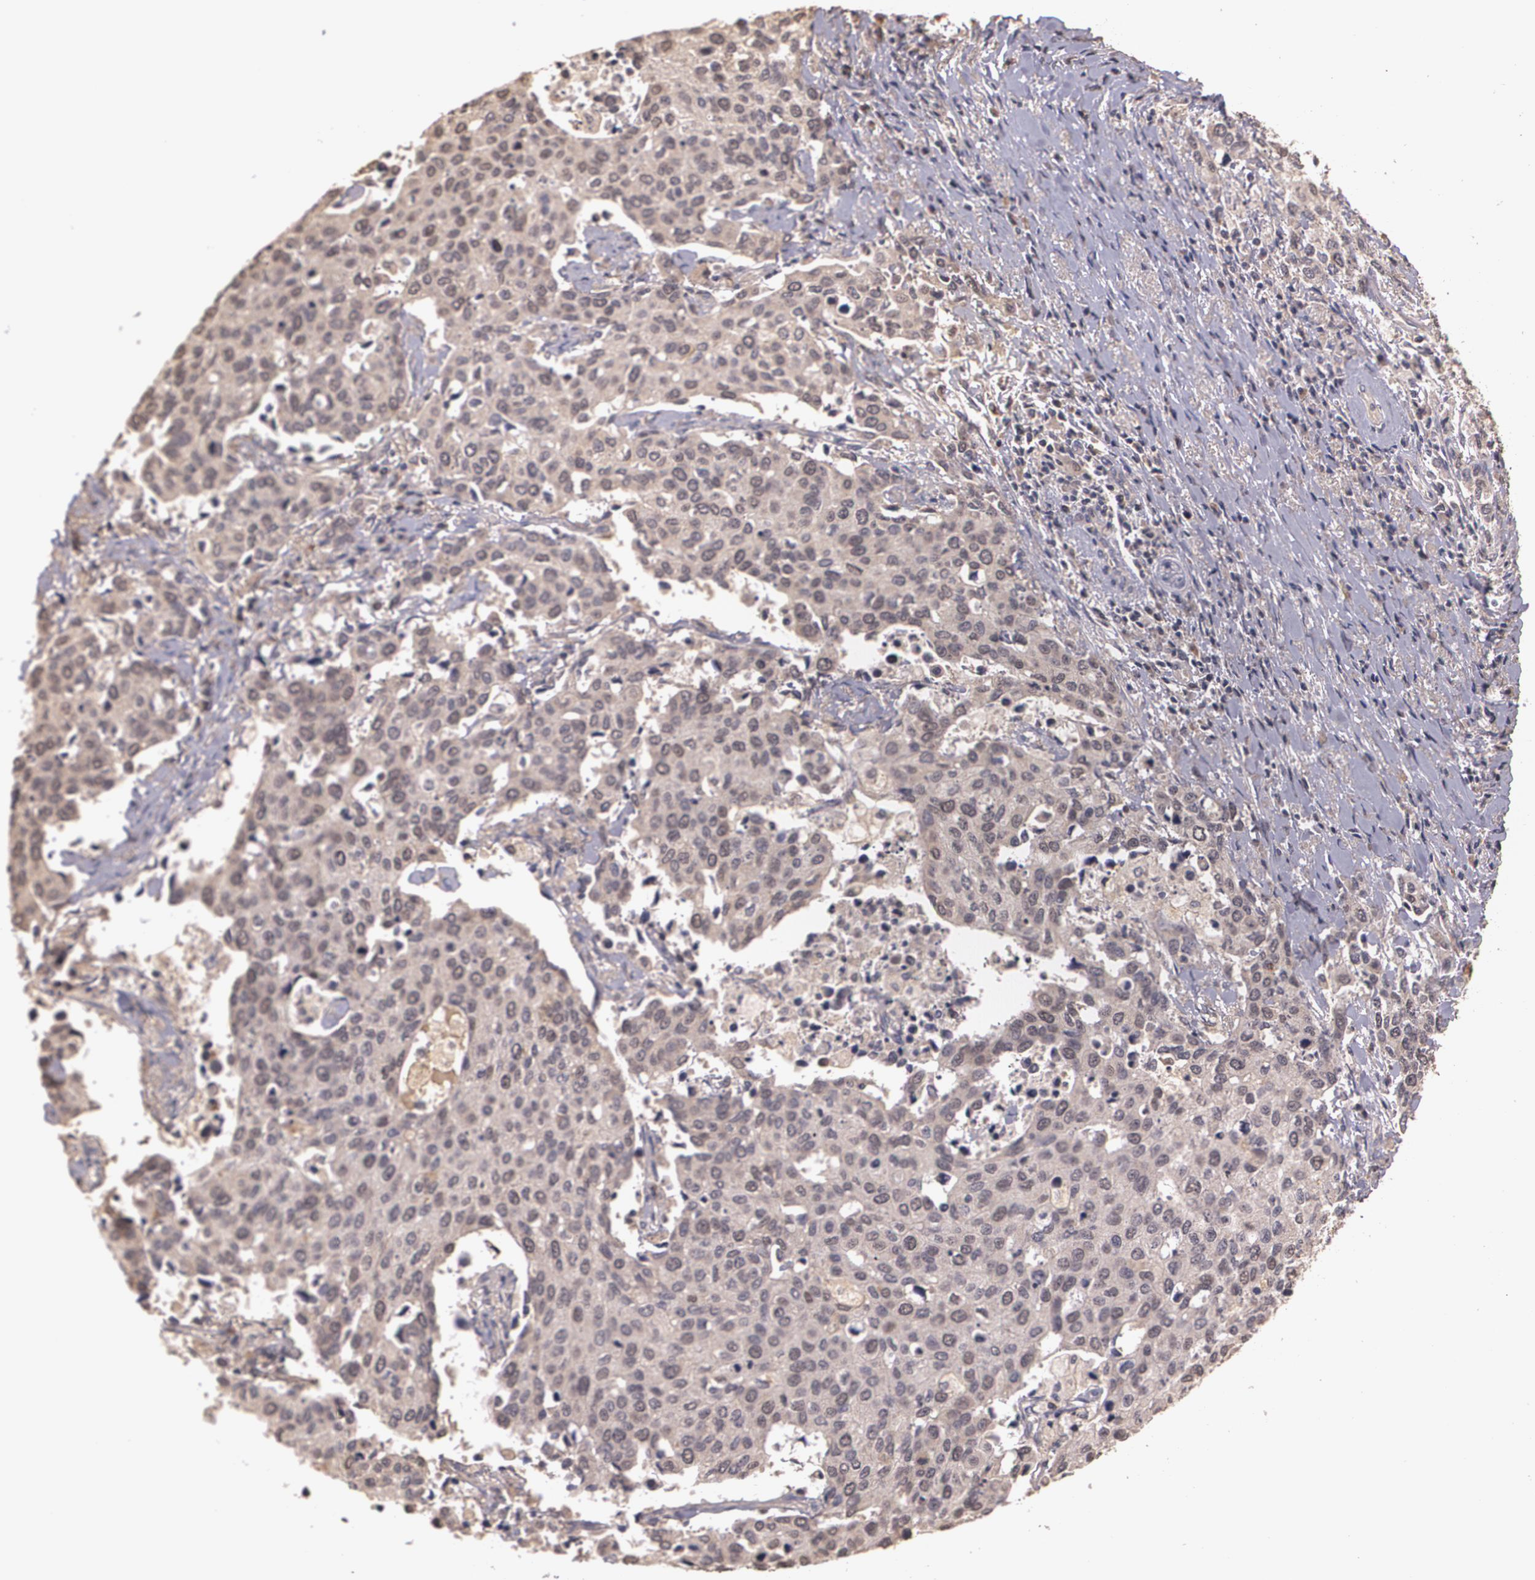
{"staining": {"intensity": "weak", "quantity": "<25%", "location": "cytoplasmic/membranous,nuclear"}, "tissue": "cervical cancer", "cell_type": "Tumor cells", "image_type": "cancer", "snomed": [{"axis": "morphology", "description": "Squamous cell carcinoma, NOS"}, {"axis": "topography", "description": "Cervix"}], "caption": "DAB (3,3'-diaminobenzidine) immunohistochemical staining of human cervical cancer (squamous cell carcinoma) shows no significant positivity in tumor cells.", "gene": "BRCA1", "patient": {"sex": "female", "age": 54}}